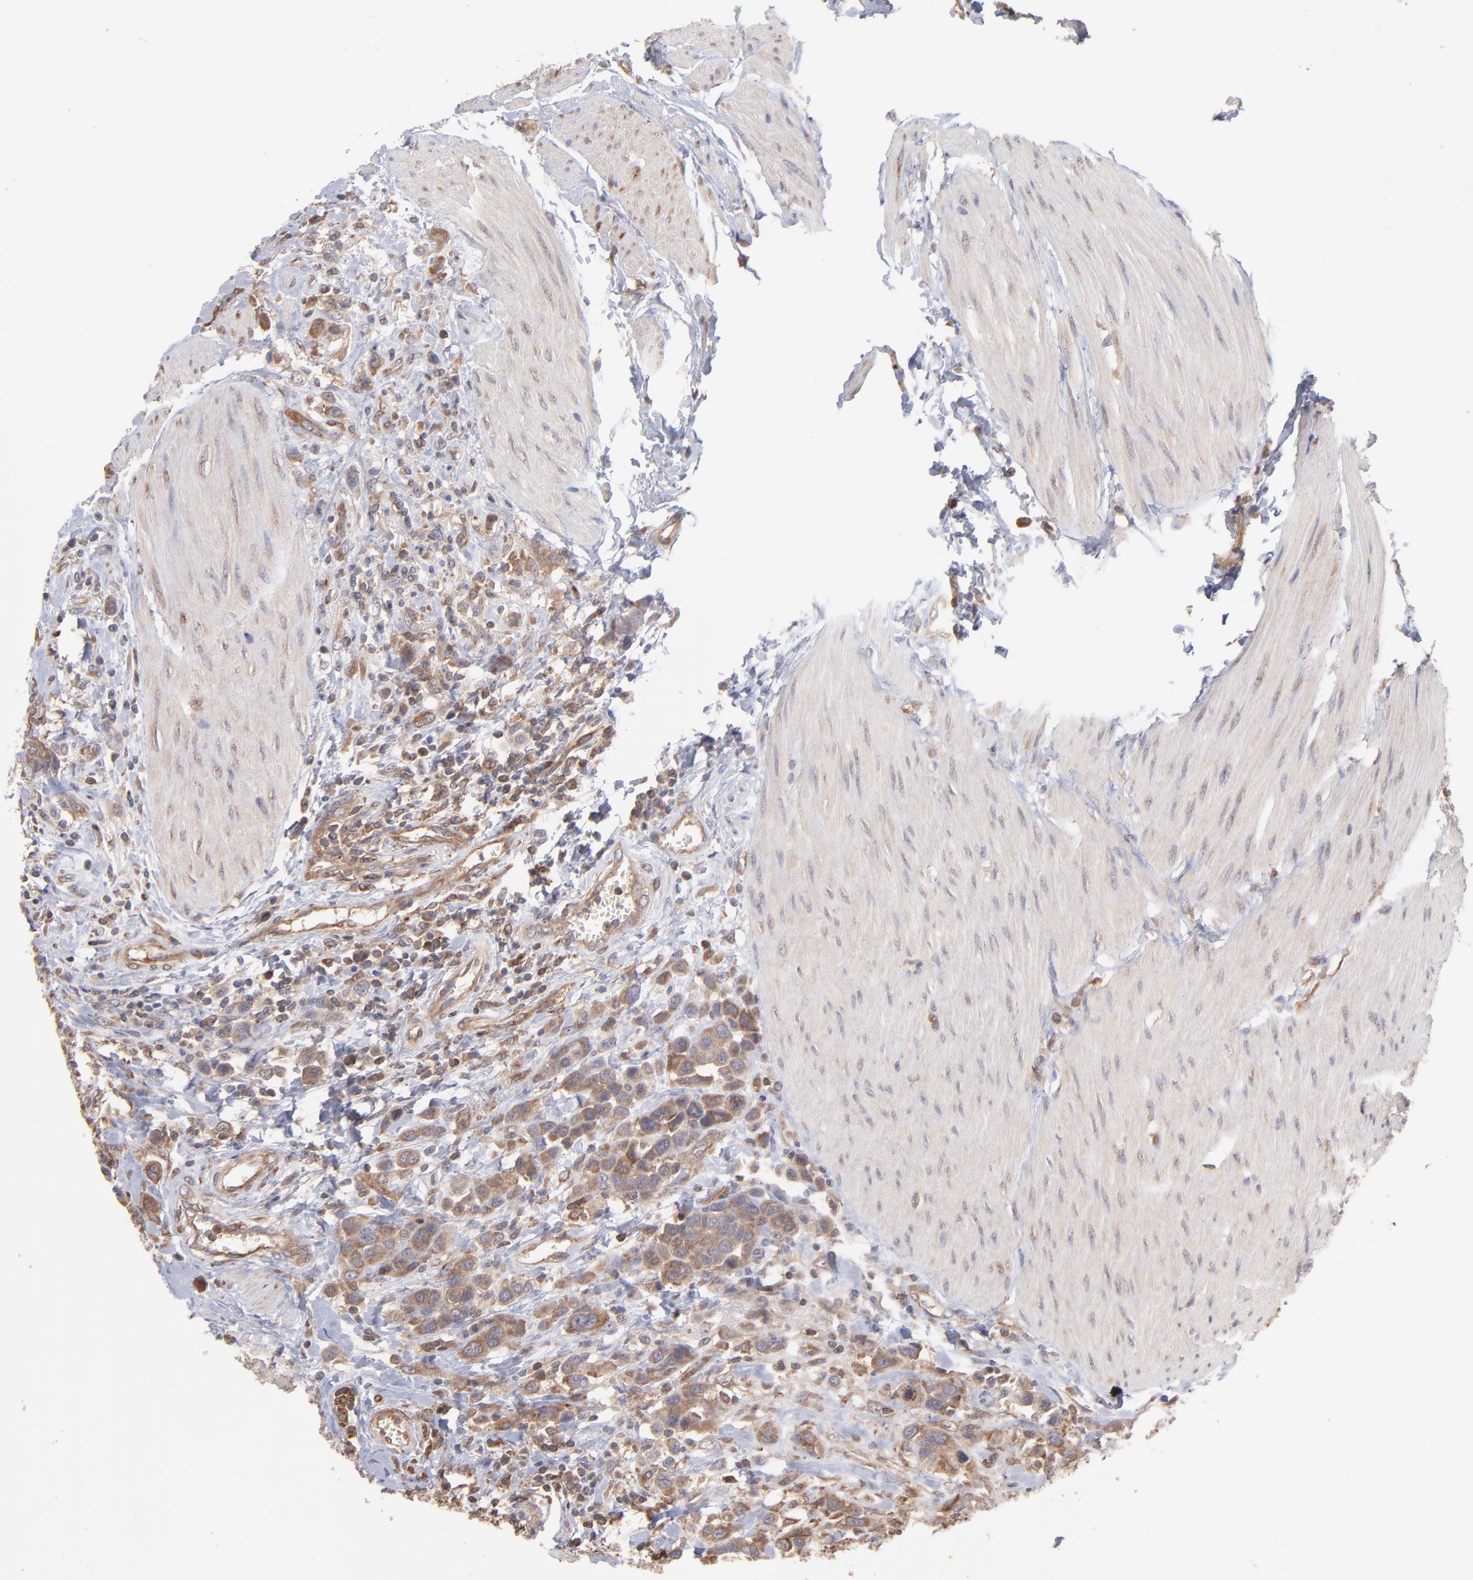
{"staining": {"intensity": "moderate", "quantity": ">75%", "location": "cytoplasmic/membranous"}, "tissue": "urothelial cancer", "cell_type": "Tumor cells", "image_type": "cancer", "snomed": [{"axis": "morphology", "description": "Urothelial carcinoma, High grade"}, {"axis": "topography", "description": "Urinary bladder"}], "caption": "Human urothelial cancer stained with a brown dye reveals moderate cytoplasmic/membranous positive expression in about >75% of tumor cells.", "gene": "MAPRE1", "patient": {"sex": "male", "age": 50}}